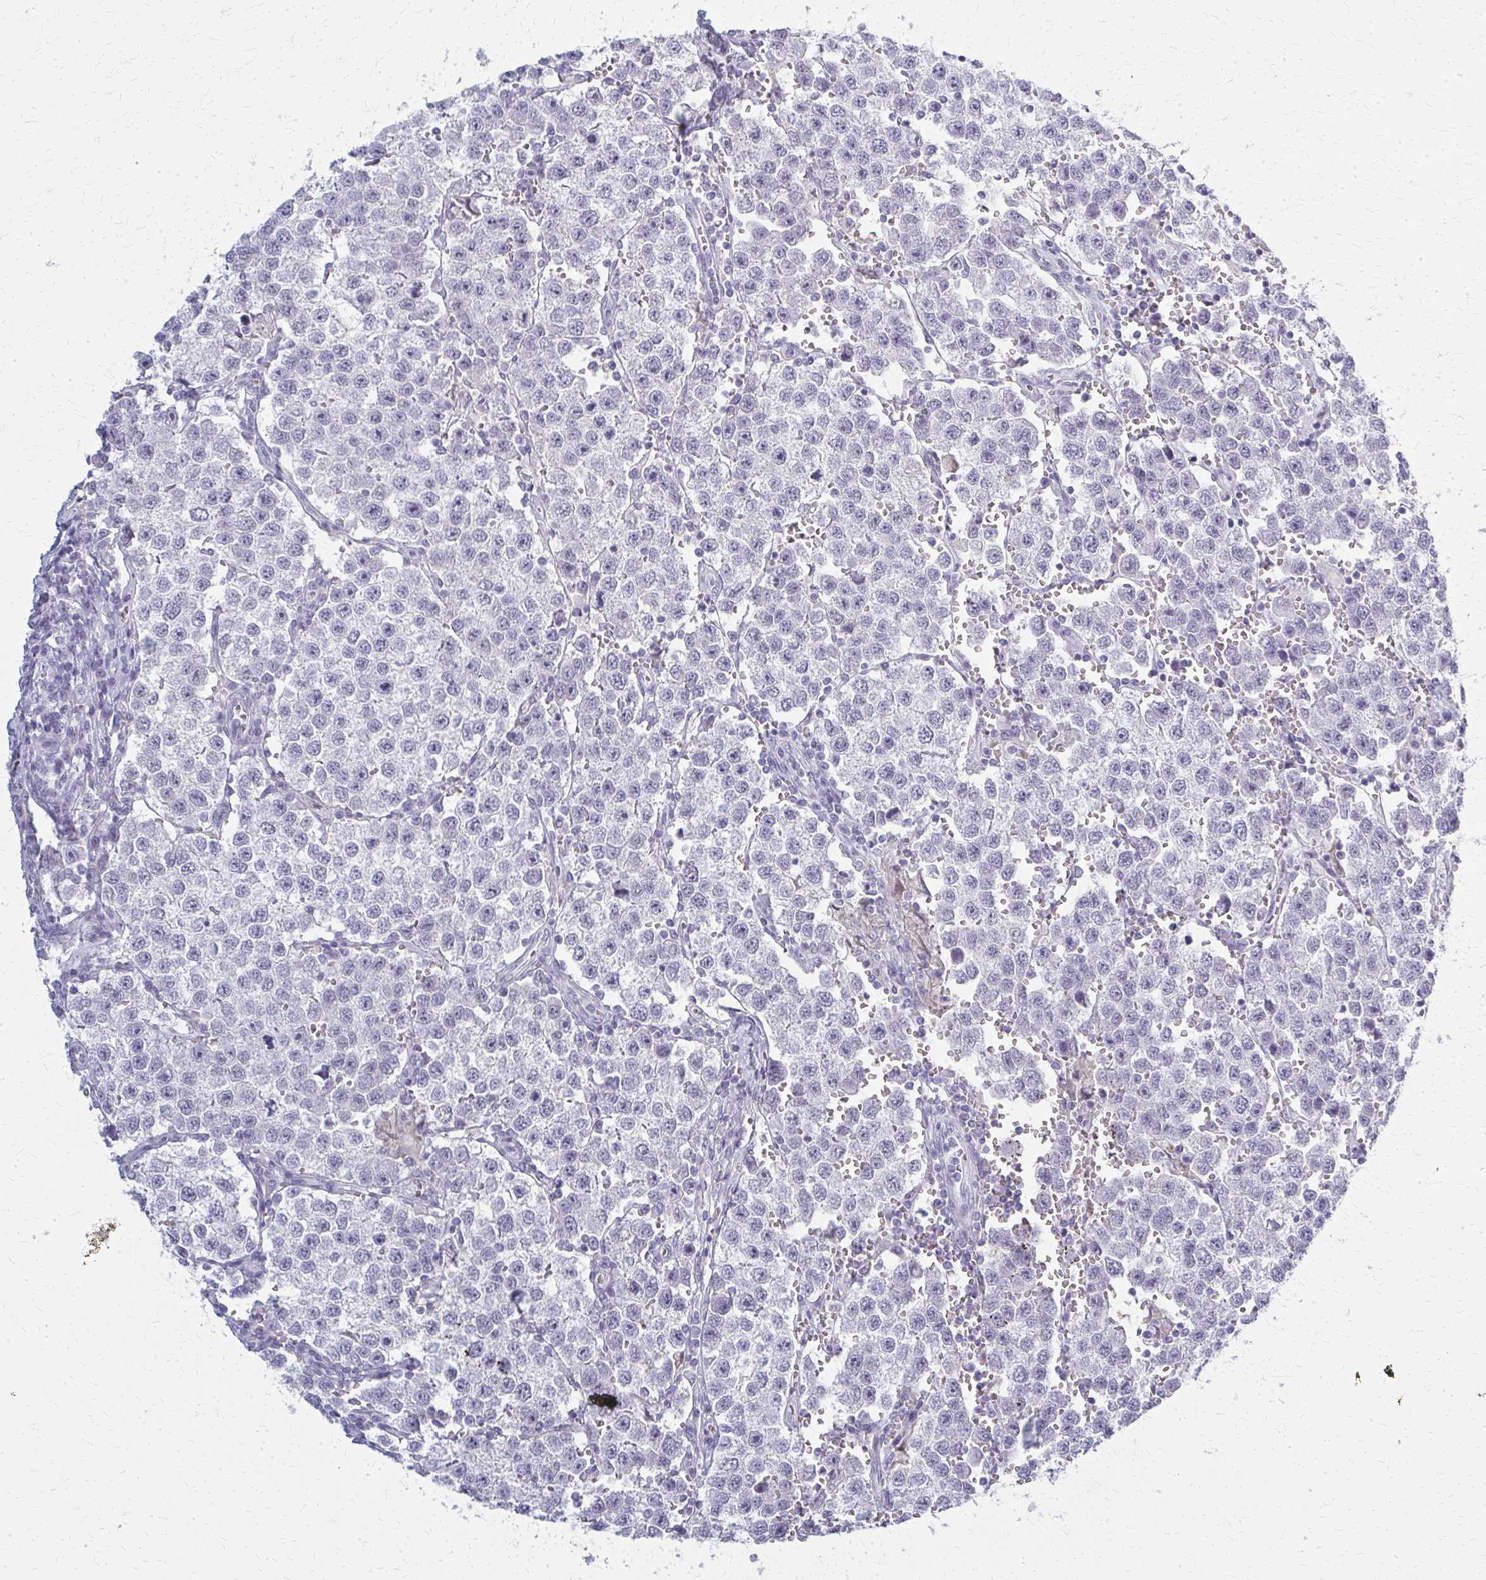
{"staining": {"intensity": "negative", "quantity": "none", "location": "none"}, "tissue": "testis cancer", "cell_type": "Tumor cells", "image_type": "cancer", "snomed": [{"axis": "morphology", "description": "Seminoma, NOS"}, {"axis": "topography", "description": "Testis"}], "caption": "There is no significant staining in tumor cells of testis seminoma.", "gene": "CASQ2", "patient": {"sex": "male", "age": 37}}